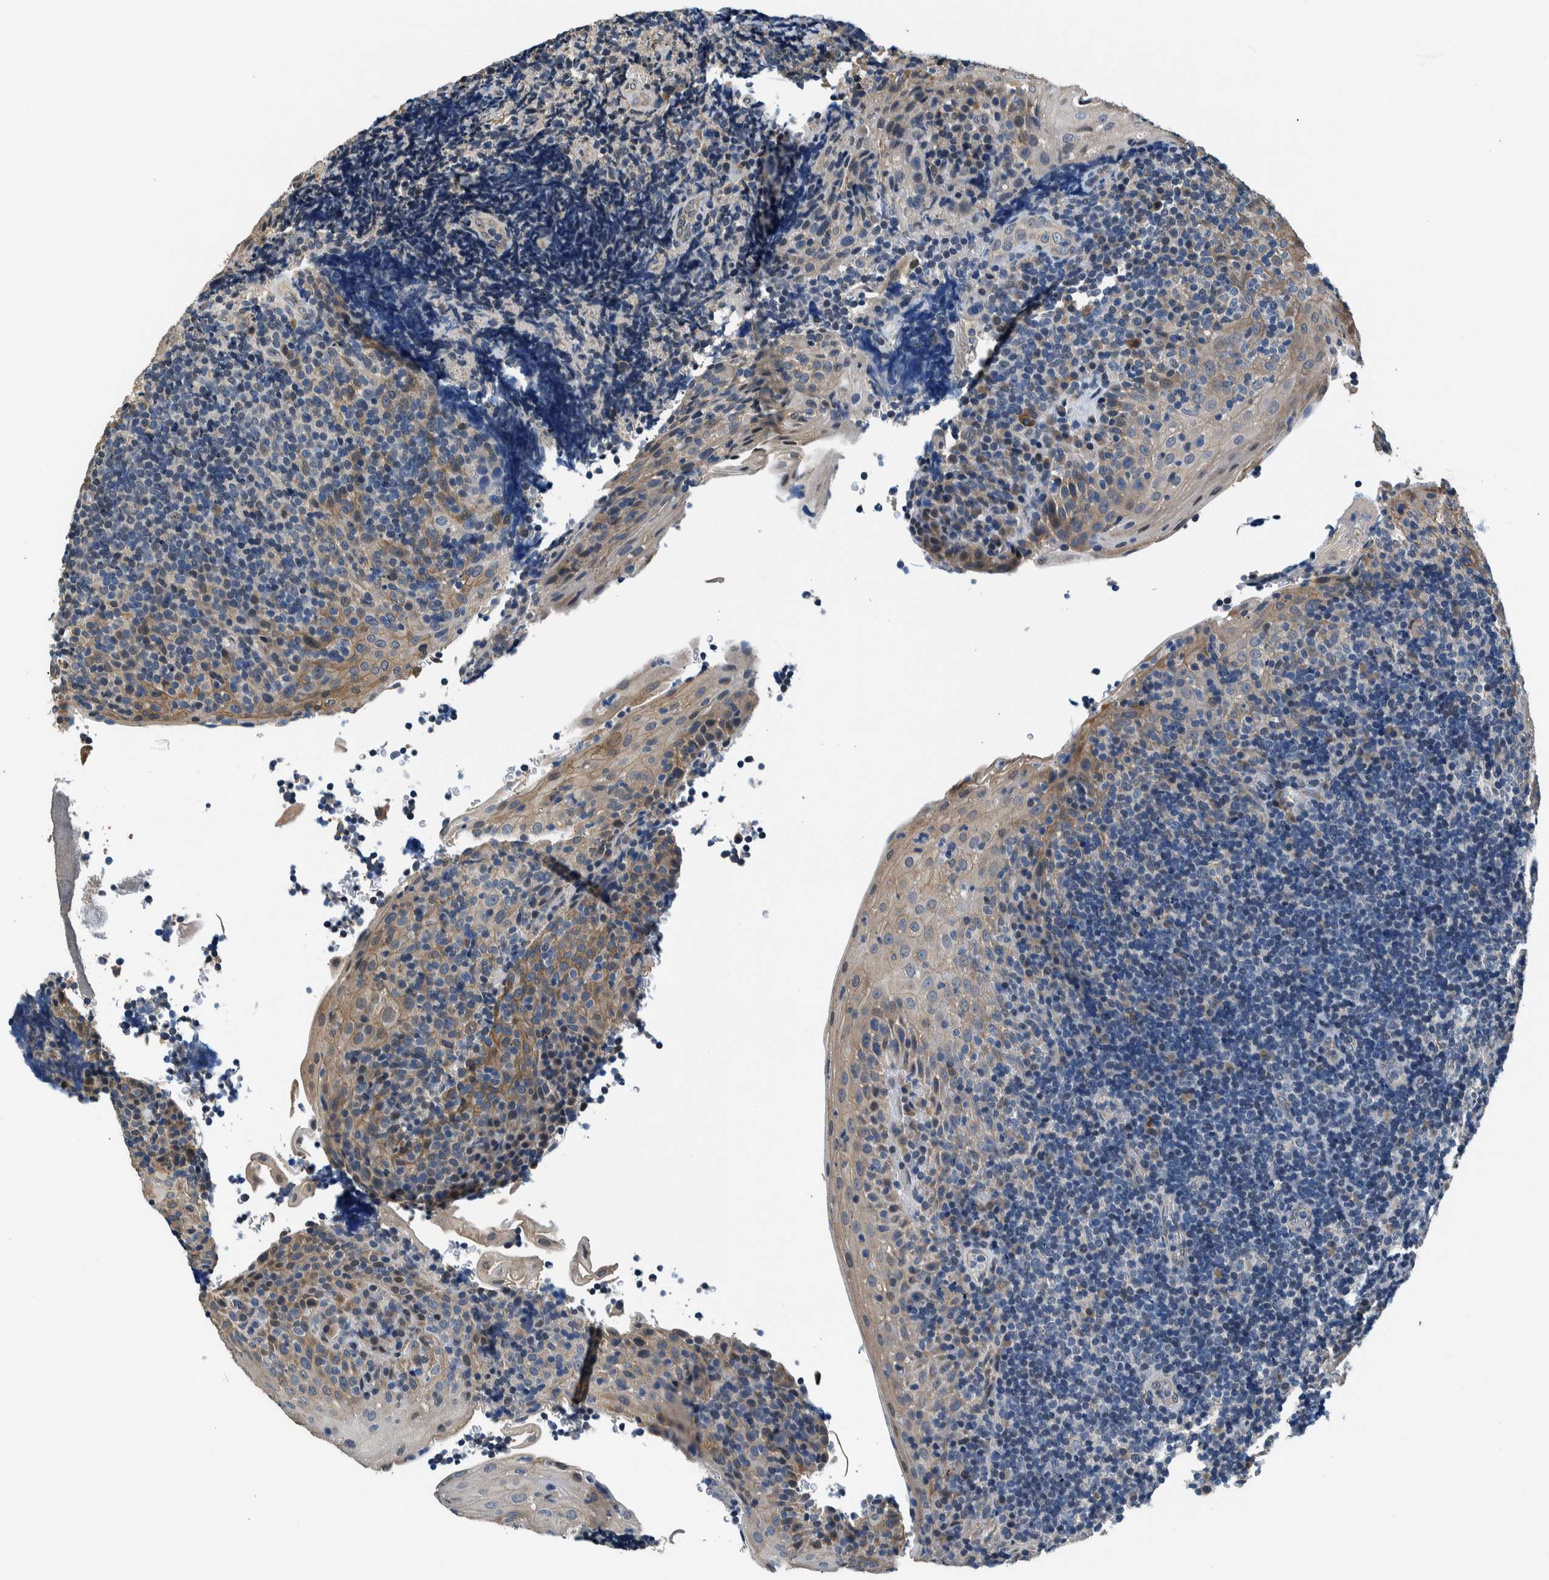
{"staining": {"intensity": "negative", "quantity": "none", "location": "none"}, "tissue": "tonsil", "cell_type": "Non-germinal center cells", "image_type": "normal", "snomed": [{"axis": "morphology", "description": "Normal tissue, NOS"}, {"axis": "topography", "description": "Tonsil"}], "caption": "The immunohistochemistry micrograph has no significant positivity in non-germinal center cells of tonsil. Brightfield microscopy of IHC stained with DAB (3,3'-diaminobenzidine) (brown) and hematoxylin (blue), captured at high magnification.", "gene": "NIBAN2", "patient": {"sex": "male", "age": 37}}